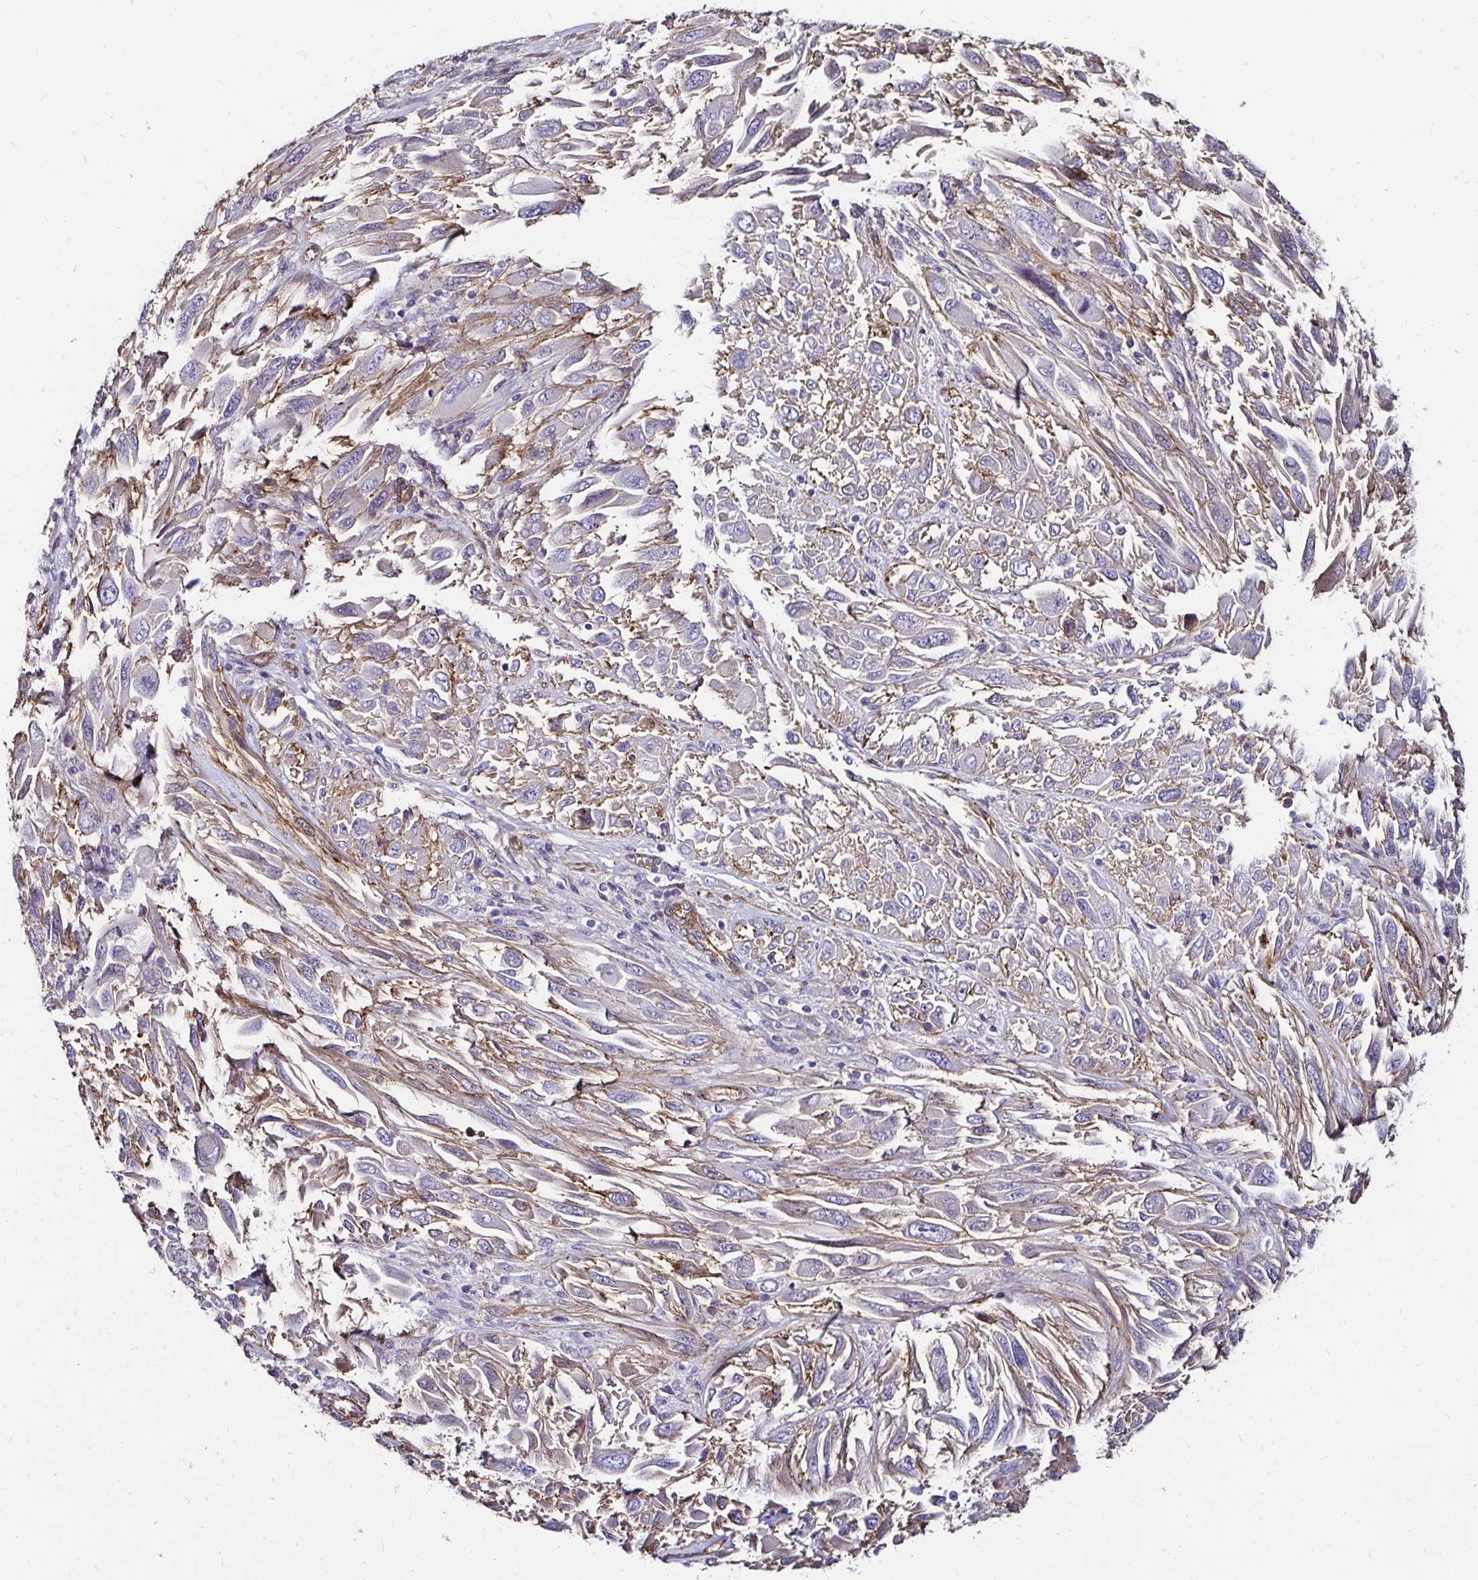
{"staining": {"intensity": "negative", "quantity": "none", "location": "none"}, "tissue": "melanoma", "cell_type": "Tumor cells", "image_type": "cancer", "snomed": [{"axis": "morphology", "description": "Malignant melanoma, NOS"}, {"axis": "topography", "description": "Skin"}], "caption": "Immunohistochemical staining of human malignant melanoma exhibits no significant staining in tumor cells.", "gene": "ITGB1", "patient": {"sex": "female", "age": 91}}